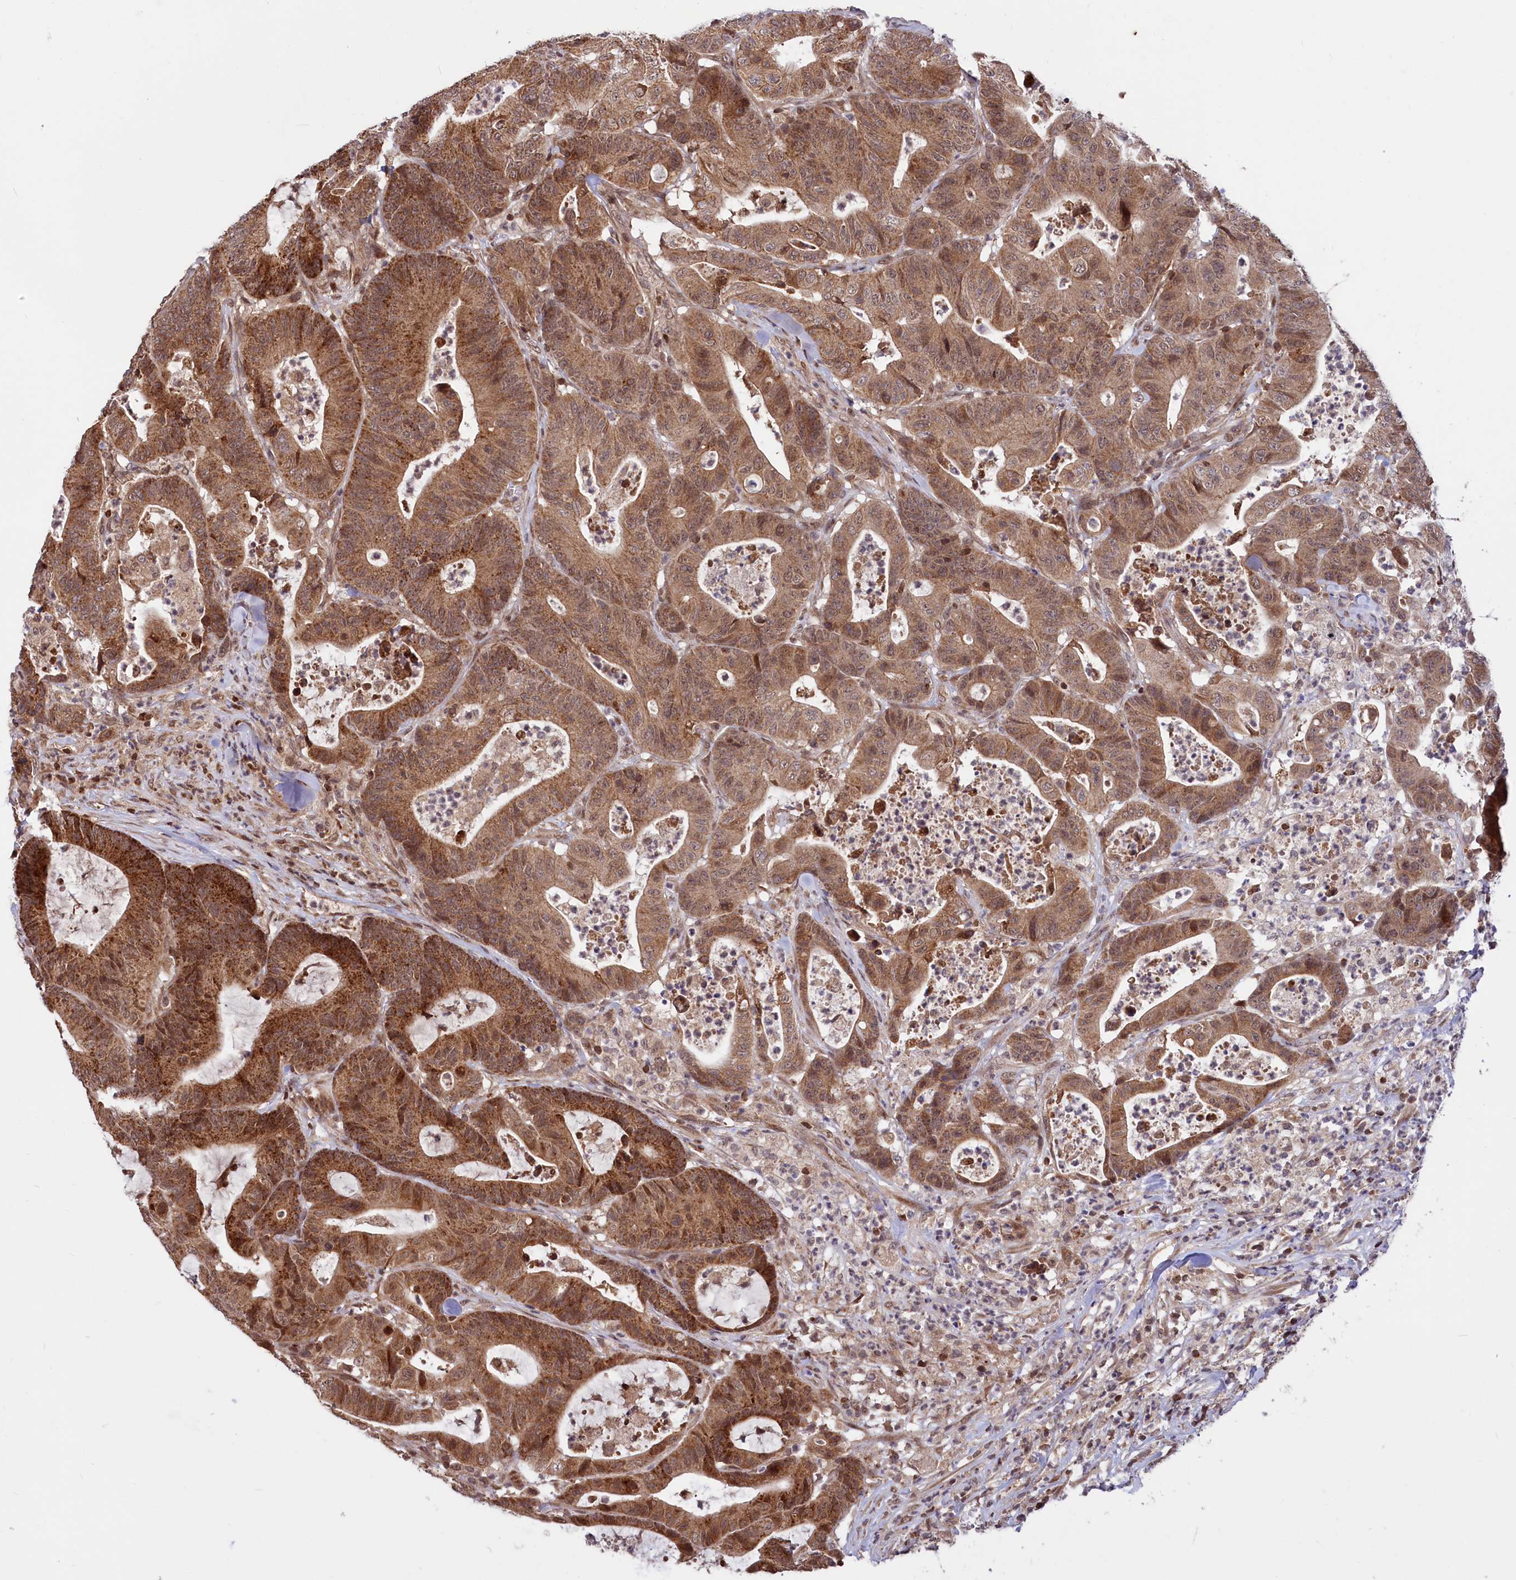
{"staining": {"intensity": "moderate", "quantity": ">75%", "location": "cytoplasmic/membranous,nuclear"}, "tissue": "colorectal cancer", "cell_type": "Tumor cells", "image_type": "cancer", "snomed": [{"axis": "morphology", "description": "Adenocarcinoma, NOS"}, {"axis": "topography", "description": "Colon"}], "caption": "High-magnification brightfield microscopy of colorectal cancer (adenocarcinoma) stained with DAB (3,3'-diaminobenzidine) (brown) and counterstained with hematoxylin (blue). tumor cells exhibit moderate cytoplasmic/membranous and nuclear expression is appreciated in approximately>75% of cells.", "gene": "PHC3", "patient": {"sex": "female", "age": 84}}